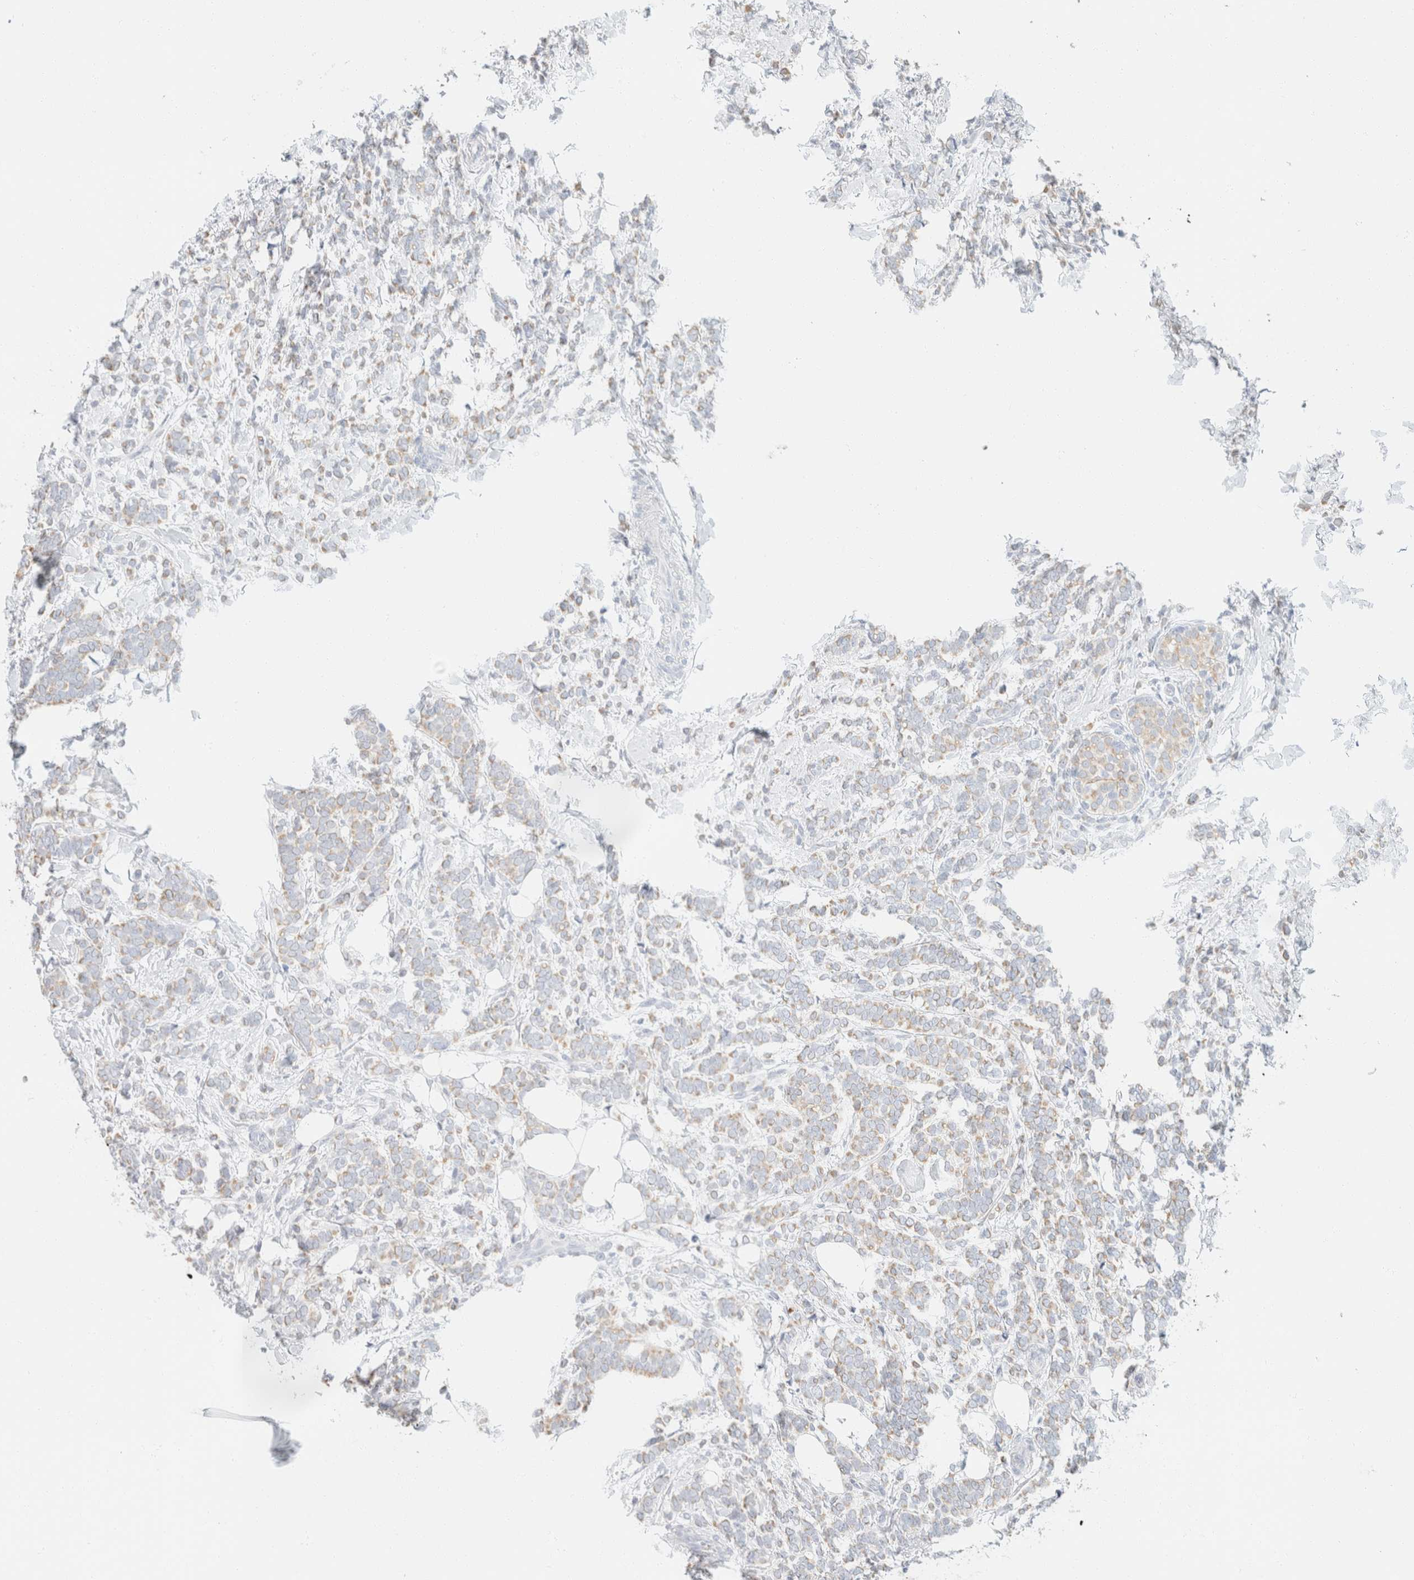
{"staining": {"intensity": "weak", "quantity": "25%-75%", "location": "cytoplasmic/membranous"}, "tissue": "breast cancer", "cell_type": "Tumor cells", "image_type": "cancer", "snomed": [{"axis": "morphology", "description": "Lobular carcinoma"}, {"axis": "topography", "description": "Breast"}], "caption": "A photomicrograph of breast cancer stained for a protein shows weak cytoplasmic/membranous brown staining in tumor cells. The protein of interest is stained brown, and the nuclei are stained in blue (DAB IHC with brightfield microscopy, high magnification).", "gene": "KRT20", "patient": {"sex": "female", "age": 50}}